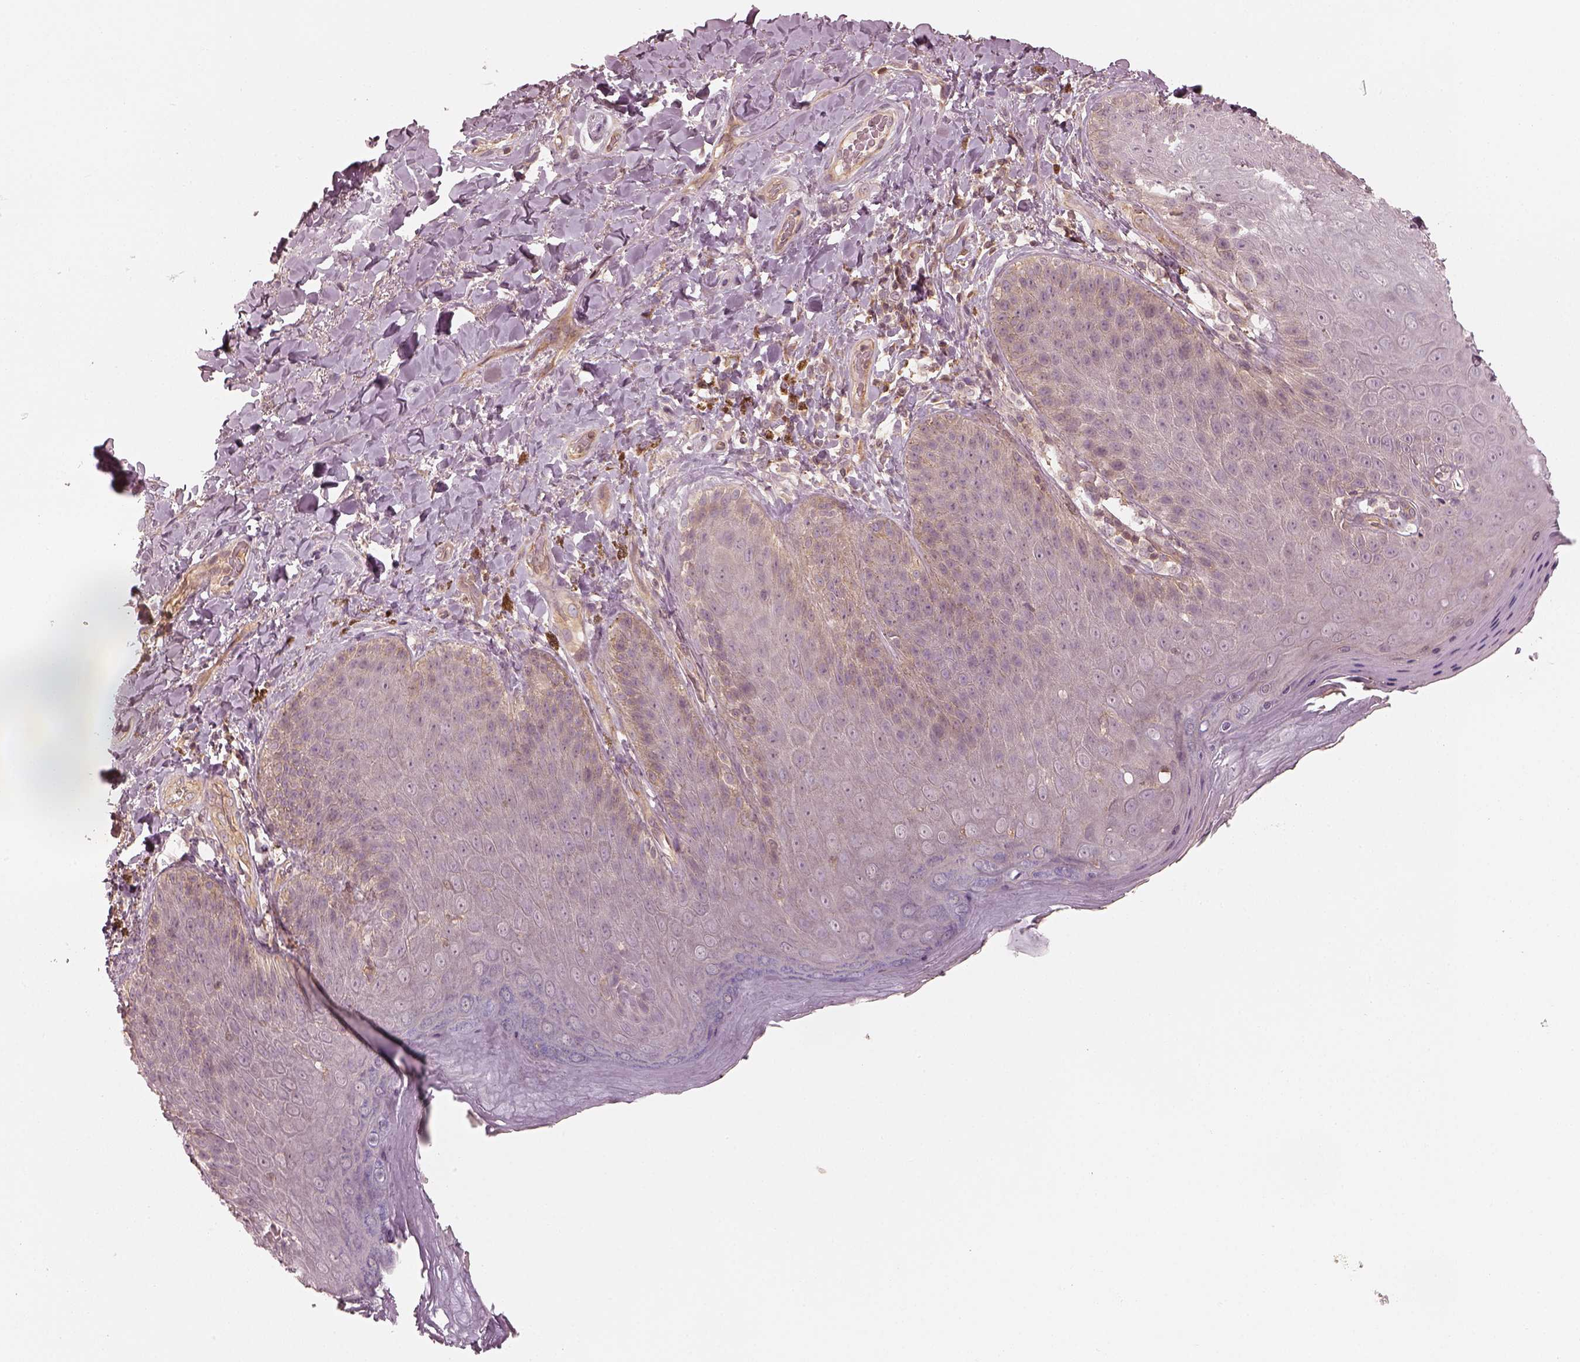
{"staining": {"intensity": "negative", "quantity": "none", "location": "none"}, "tissue": "skin", "cell_type": "Epidermal cells", "image_type": "normal", "snomed": [{"axis": "morphology", "description": "Normal tissue, NOS"}, {"axis": "topography", "description": "Anal"}], "caption": "Immunohistochemical staining of unremarkable skin demonstrates no significant expression in epidermal cells. (IHC, brightfield microscopy, high magnification).", "gene": "FAM107B", "patient": {"sex": "male", "age": 53}}